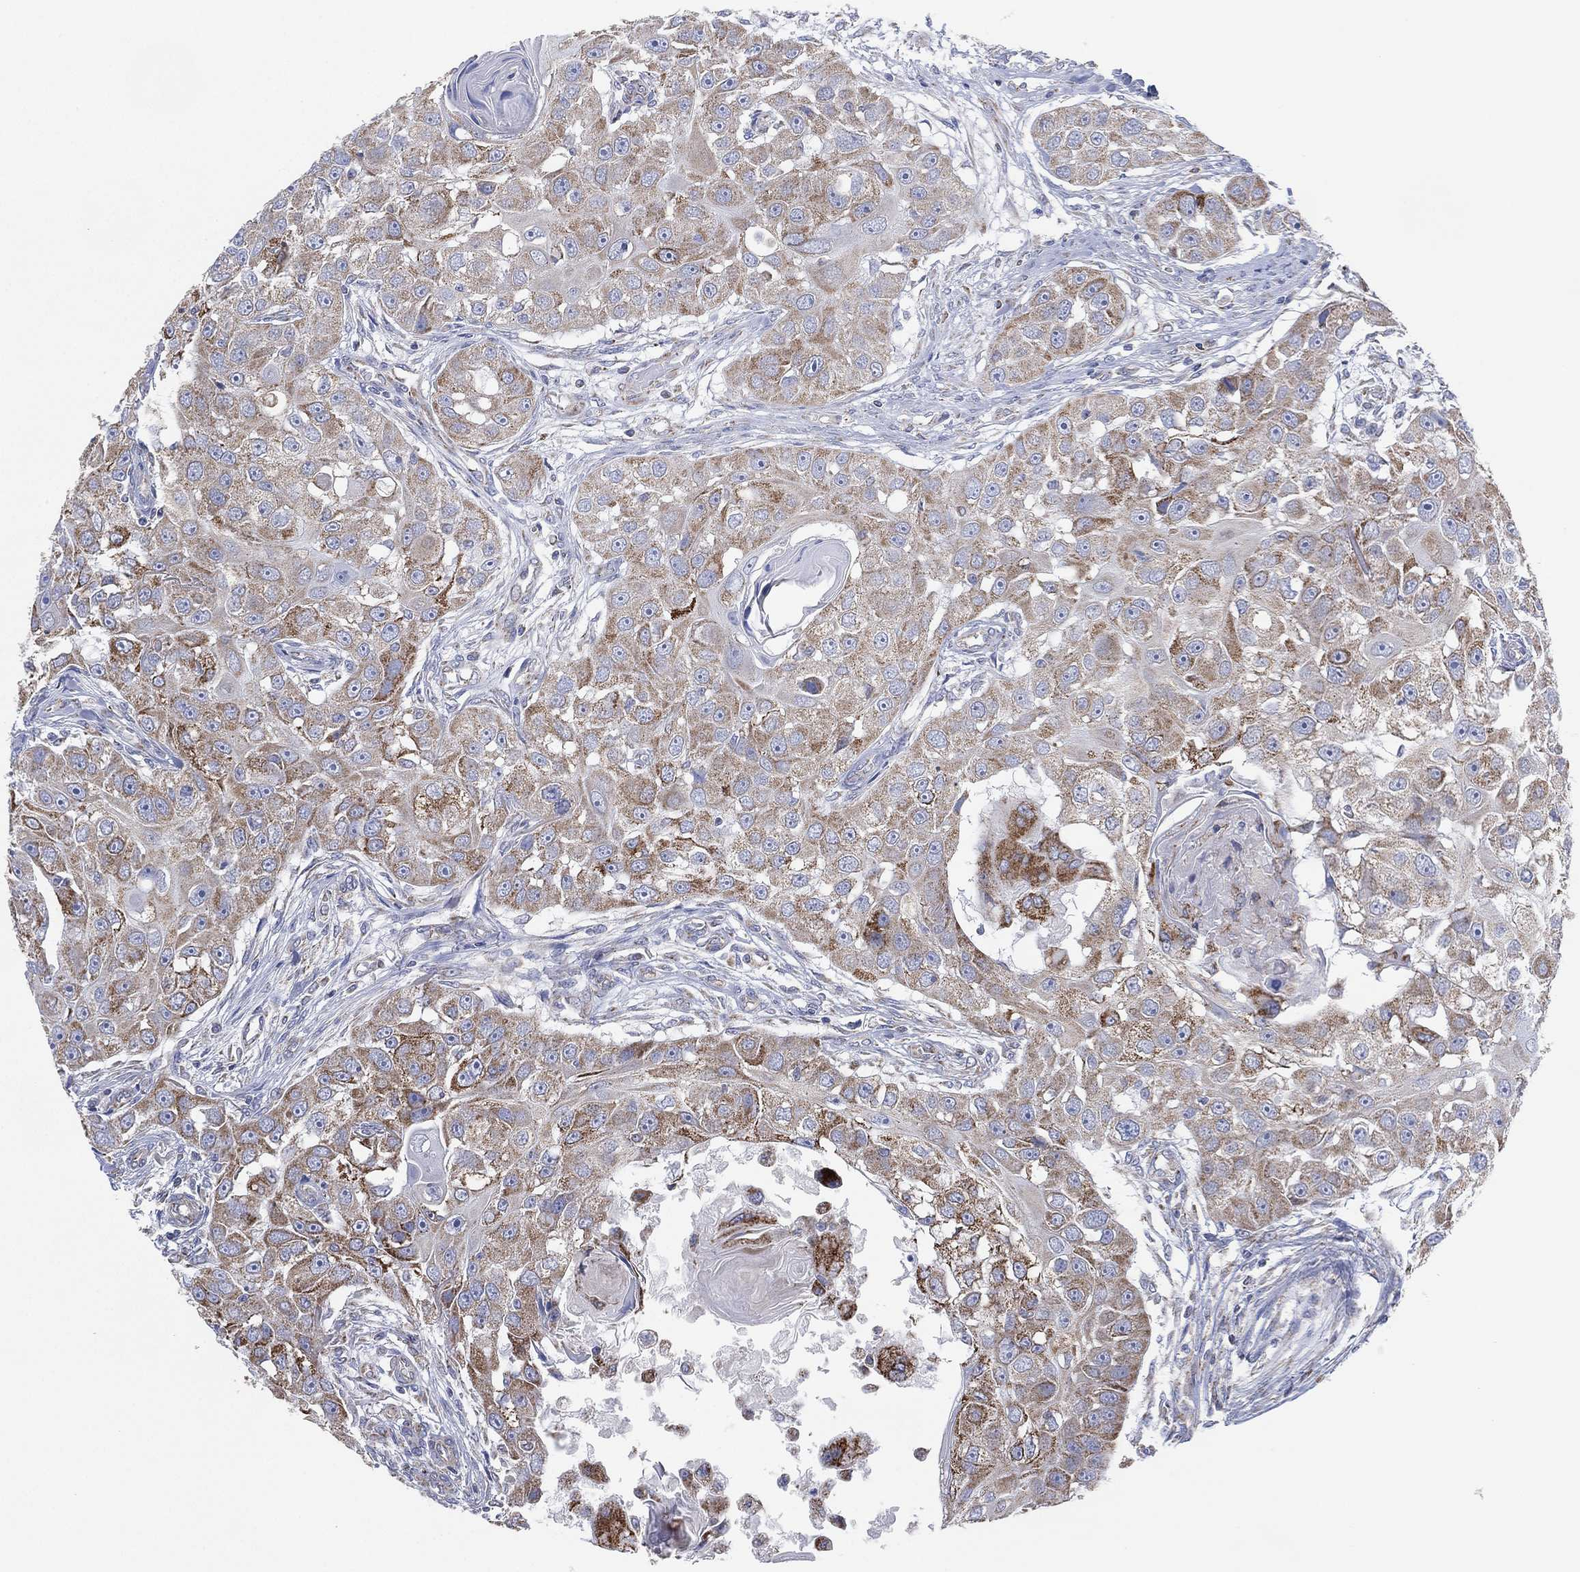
{"staining": {"intensity": "moderate", "quantity": ">75%", "location": "cytoplasmic/membranous"}, "tissue": "head and neck cancer", "cell_type": "Tumor cells", "image_type": "cancer", "snomed": [{"axis": "morphology", "description": "Squamous cell carcinoma, NOS"}, {"axis": "topography", "description": "Head-Neck"}], "caption": "A brown stain highlights moderate cytoplasmic/membranous expression of a protein in head and neck cancer tumor cells.", "gene": "INA", "patient": {"sex": "male", "age": 51}}